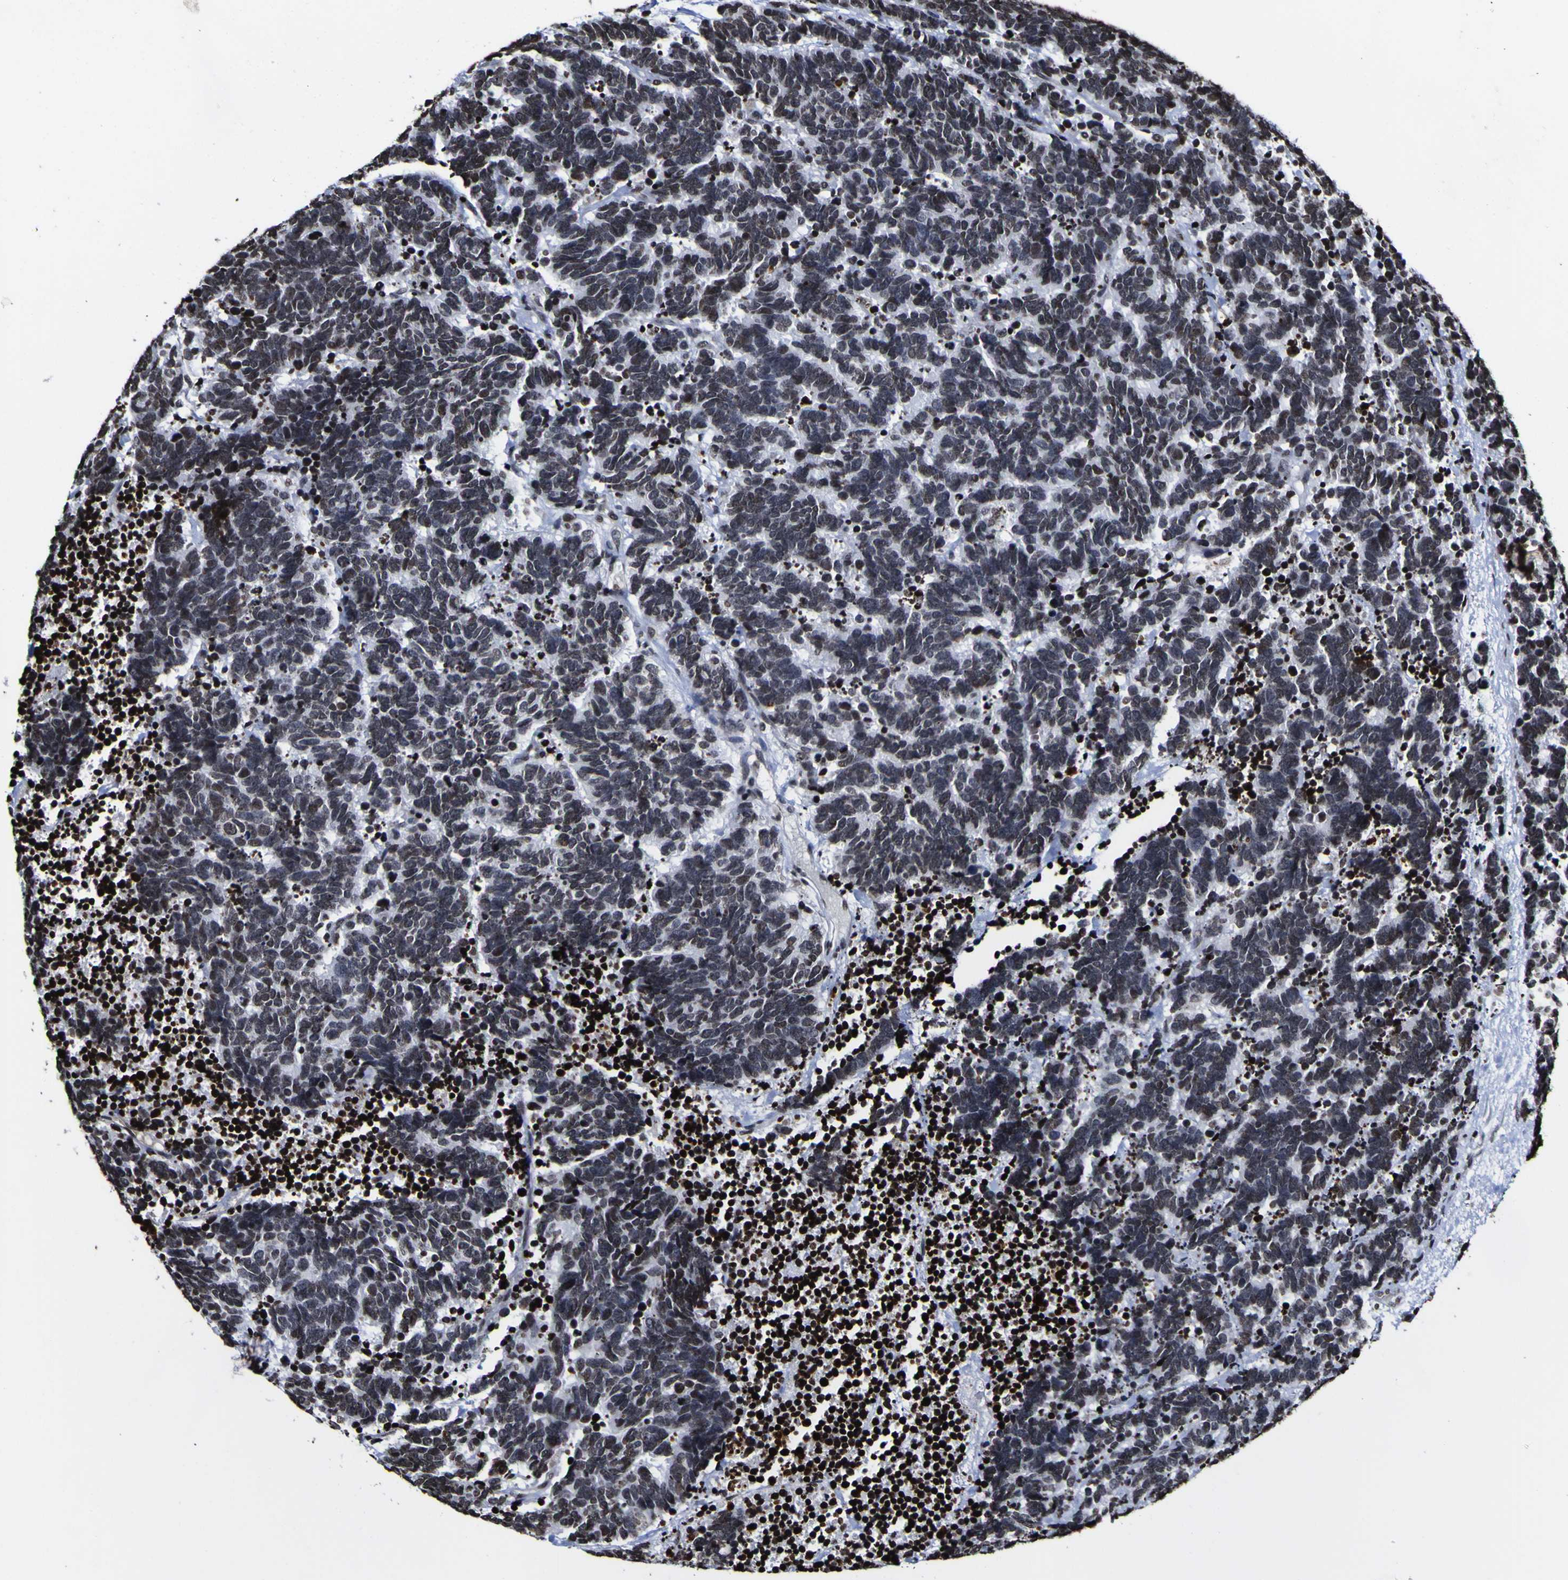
{"staining": {"intensity": "moderate", "quantity": "<25%", "location": "nuclear"}, "tissue": "carcinoid", "cell_type": "Tumor cells", "image_type": "cancer", "snomed": [{"axis": "morphology", "description": "Carcinoma, NOS"}, {"axis": "morphology", "description": "Carcinoid, malignant, NOS"}, {"axis": "topography", "description": "Urinary bladder"}], "caption": "Immunohistochemical staining of carcinoid displays low levels of moderate nuclear expression in about <25% of tumor cells.", "gene": "PIAS1", "patient": {"sex": "male", "age": 57}}